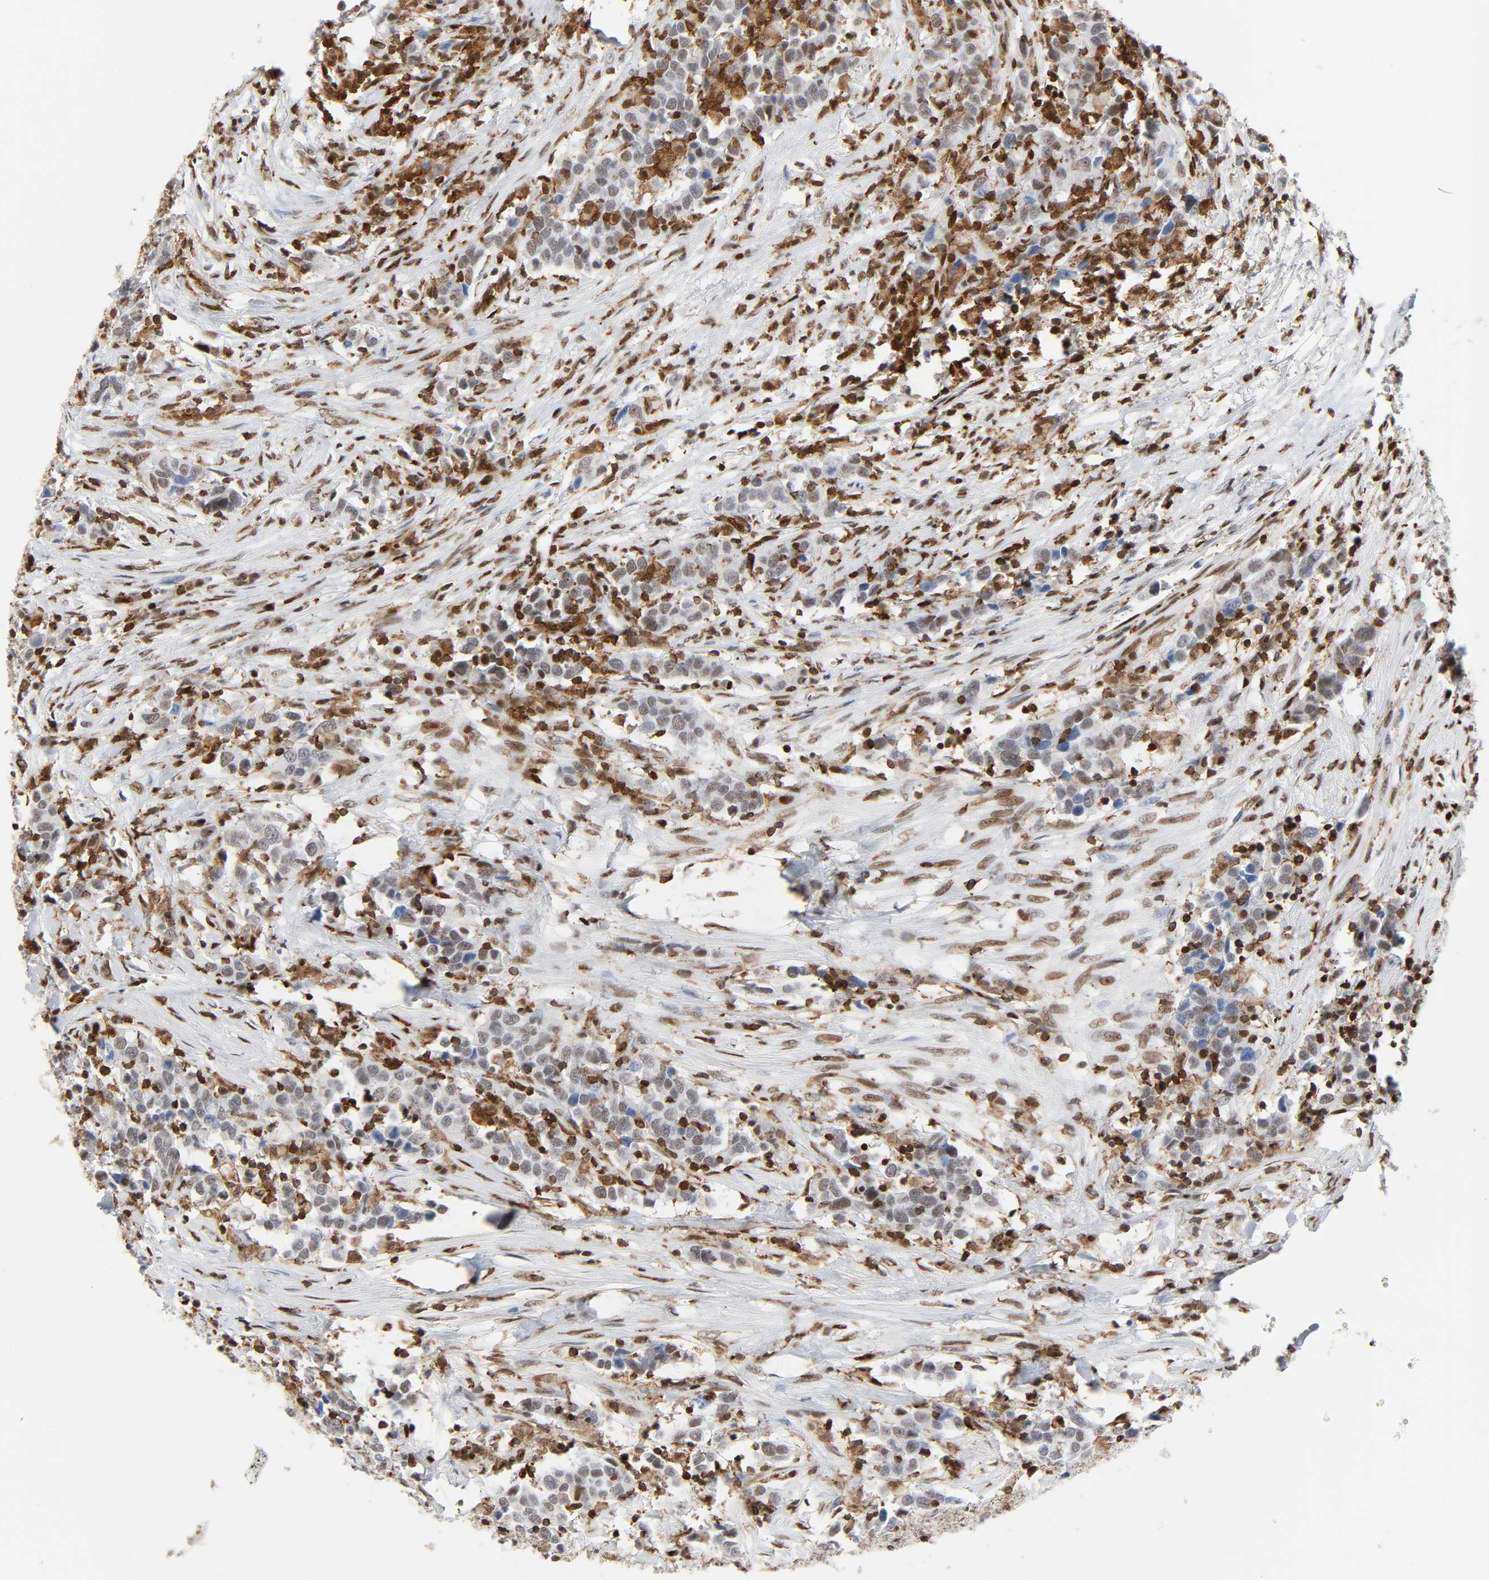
{"staining": {"intensity": "moderate", "quantity": ">75%", "location": "nuclear"}, "tissue": "urothelial cancer", "cell_type": "Tumor cells", "image_type": "cancer", "snomed": [{"axis": "morphology", "description": "Urothelial carcinoma, High grade"}, {"axis": "topography", "description": "Urinary bladder"}], "caption": "There is medium levels of moderate nuclear expression in tumor cells of high-grade urothelial carcinoma, as demonstrated by immunohistochemical staining (brown color).", "gene": "WAS", "patient": {"sex": "male", "age": 61}}